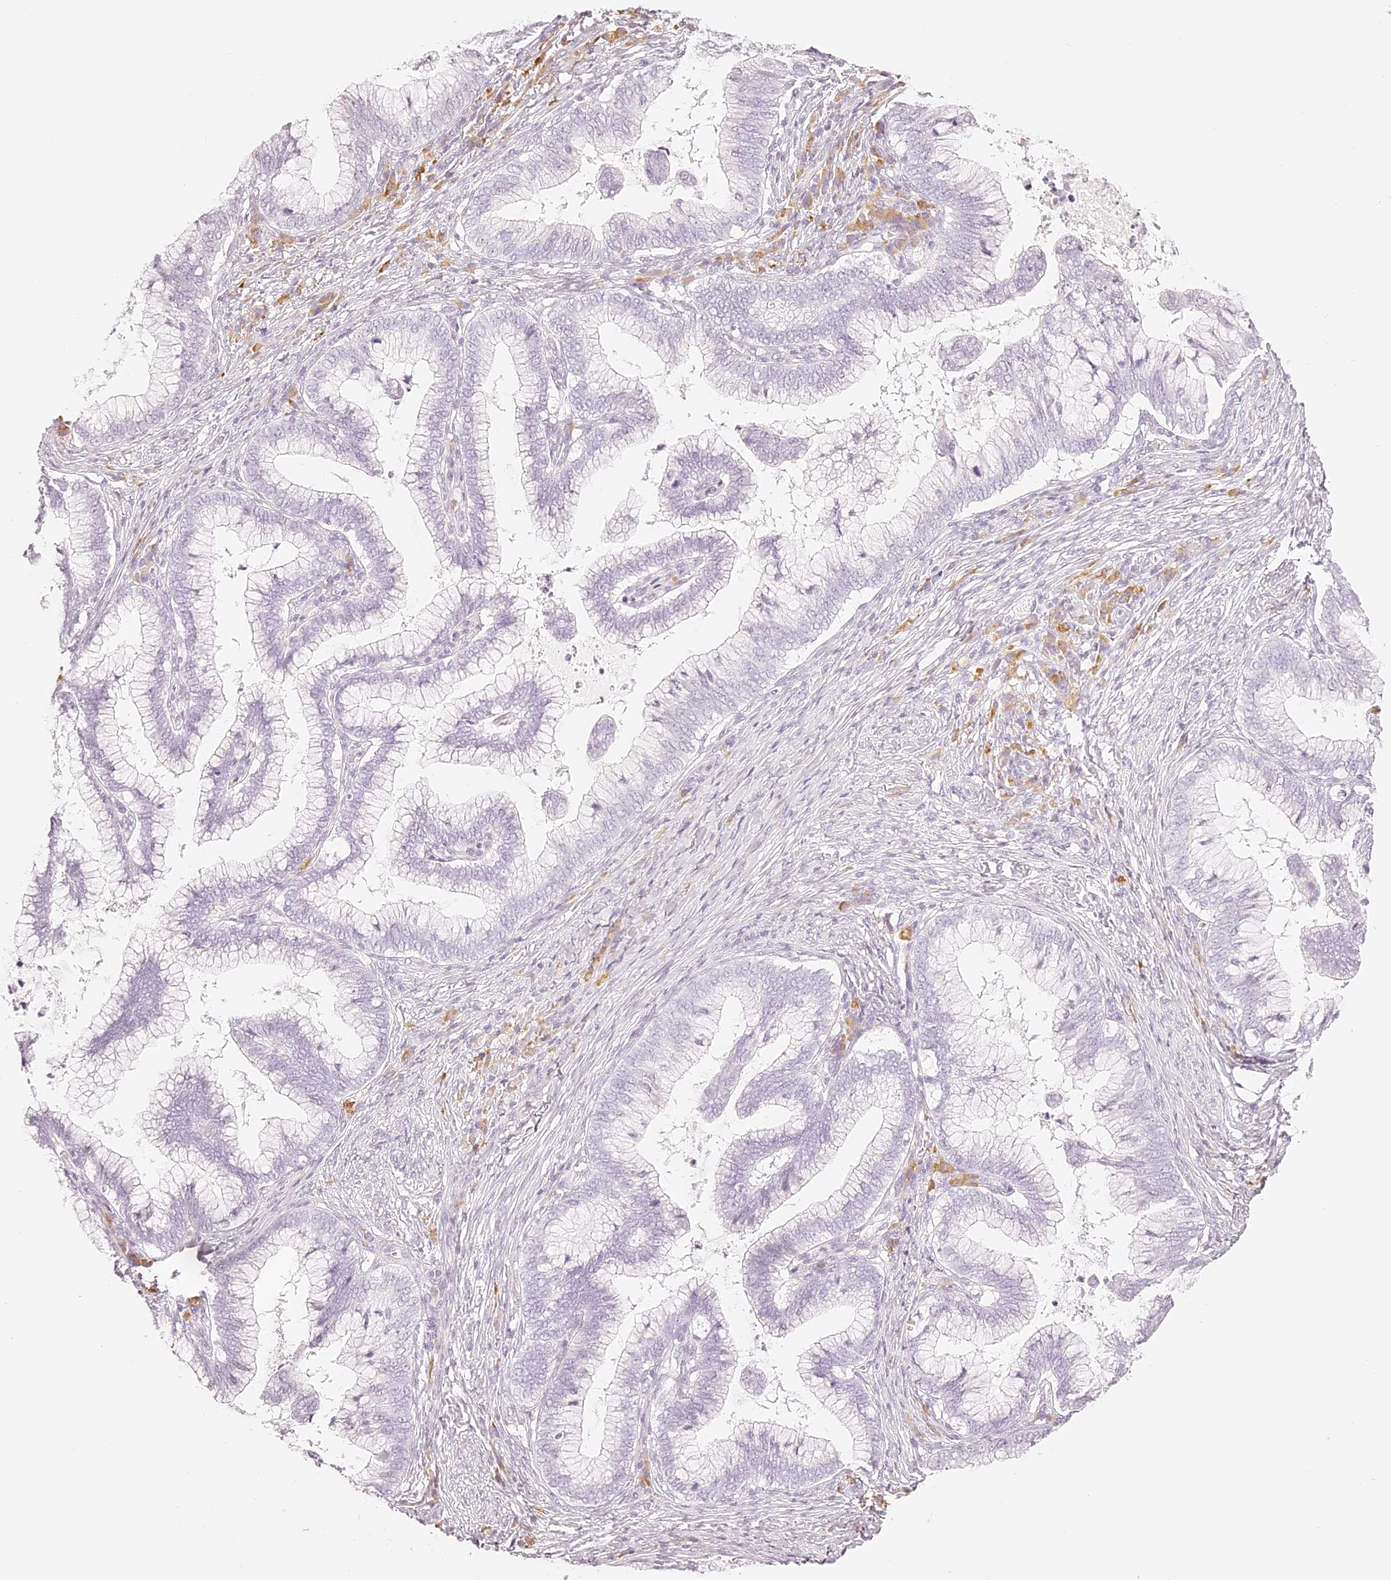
{"staining": {"intensity": "negative", "quantity": "none", "location": "none"}, "tissue": "cervical cancer", "cell_type": "Tumor cells", "image_type": "cancer", "snomed": [{"axis": "morphology", "description": "Adenocarcinoma, NOS"}, {"axis": "topography", "description": "Cervix"}], "caption": "The histopathology image reveals no staining of tumor cells in adenocarcinoma (cervical).", "gene": "TRIM45", "patient": {"sex": "female", "age": 36}}